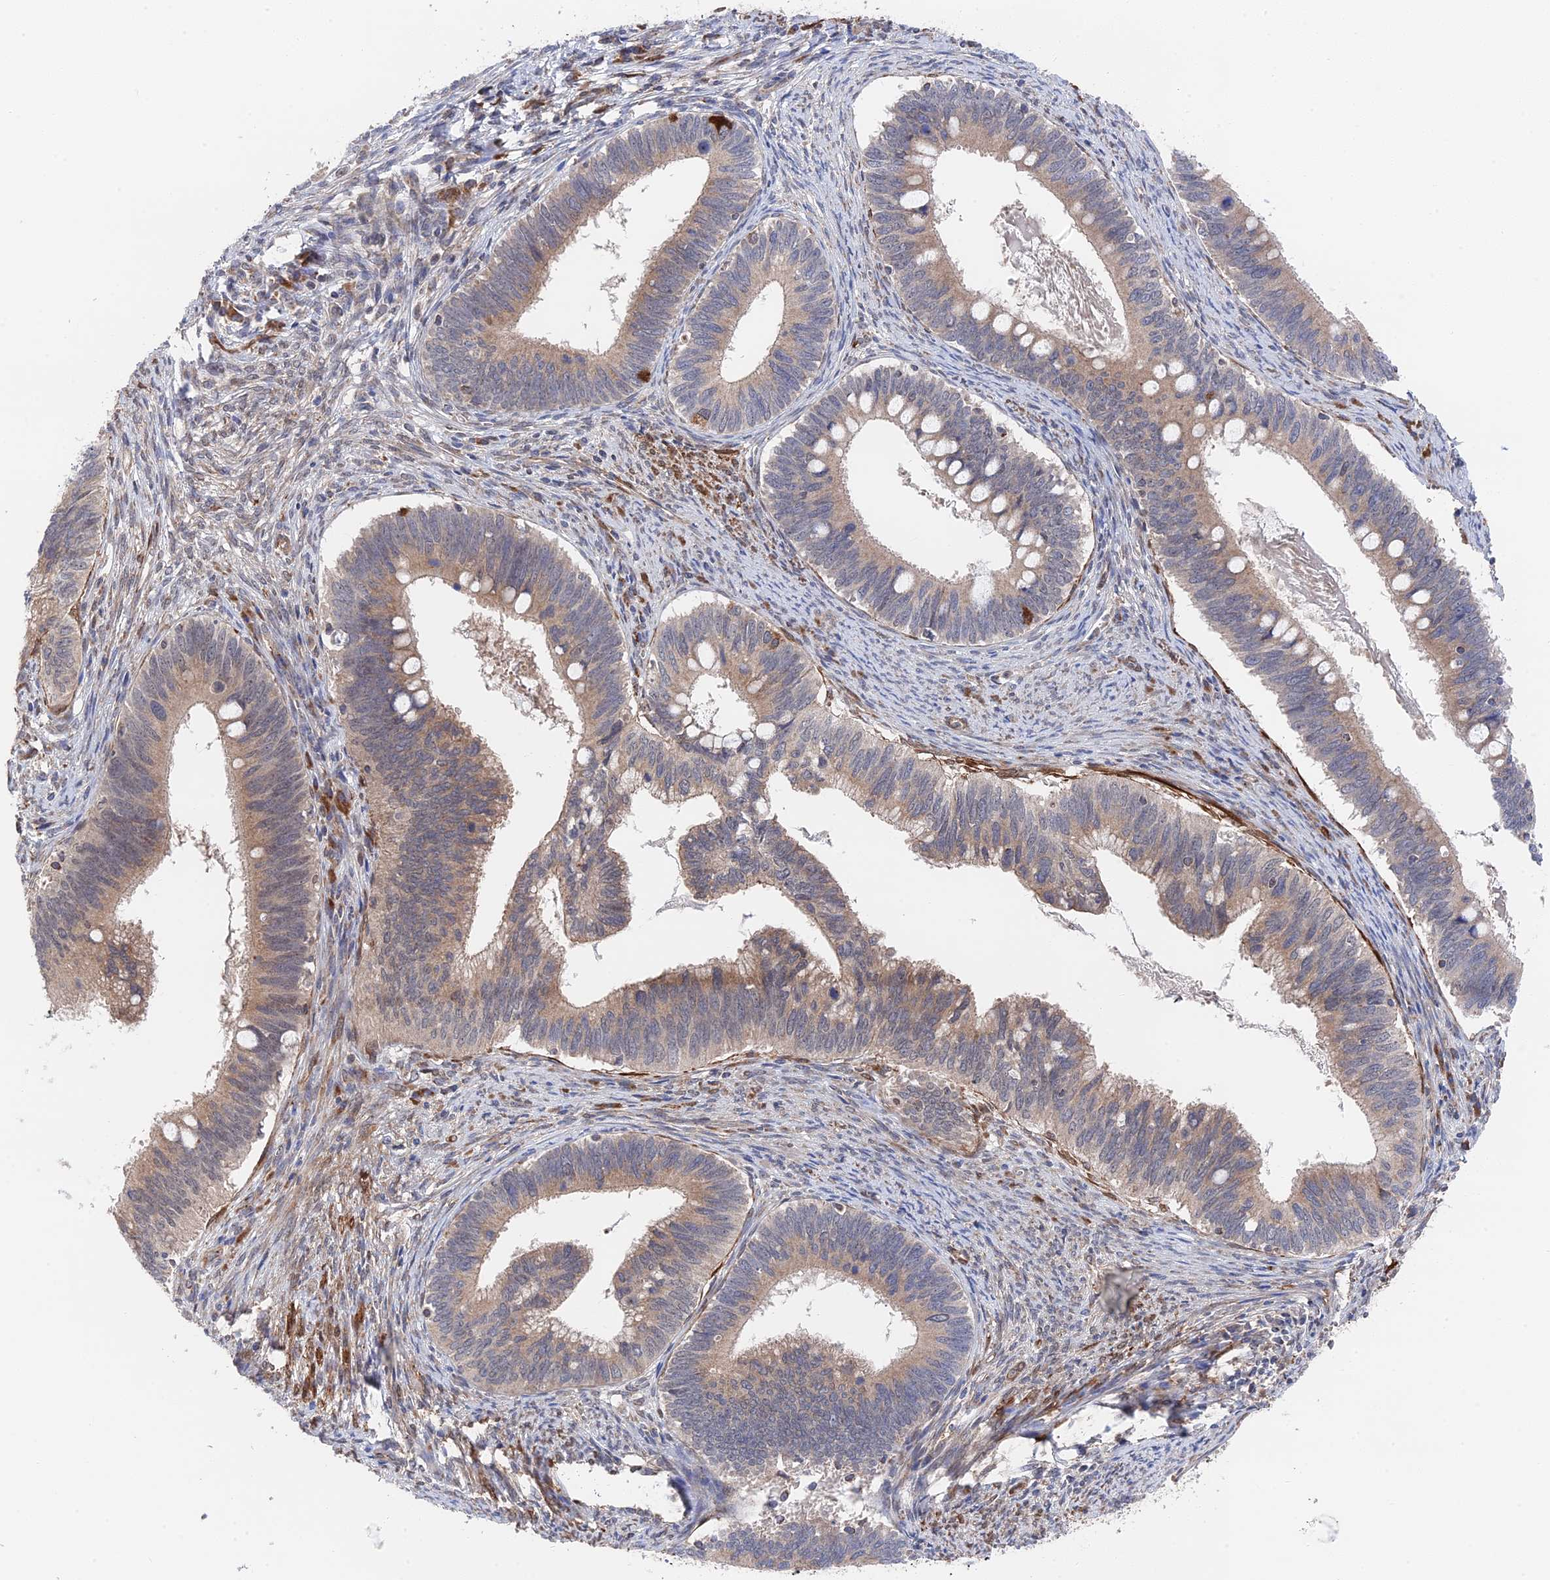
{"staining": {"intensity": "weak", "quantity": ">75%", "location": "cytoplasmic/membranous"}, "tissue": "cervical cancer", "cell_type": "Tumor cells", "image_type": "cancer", "snomed": [{"axis": "morphology", "description": "Adenocarcinoma, NOS"}, {"axis": "topography", "description": "Cervix"}], "caption": "A low amount of weak cytoplasmic/membranous expression is appreciated in about >75% of tumor cells in adenocarcinoma (cervical) tissue.", "gene": "ZNF320", "patient": {"sex": "female", "age": 42}}